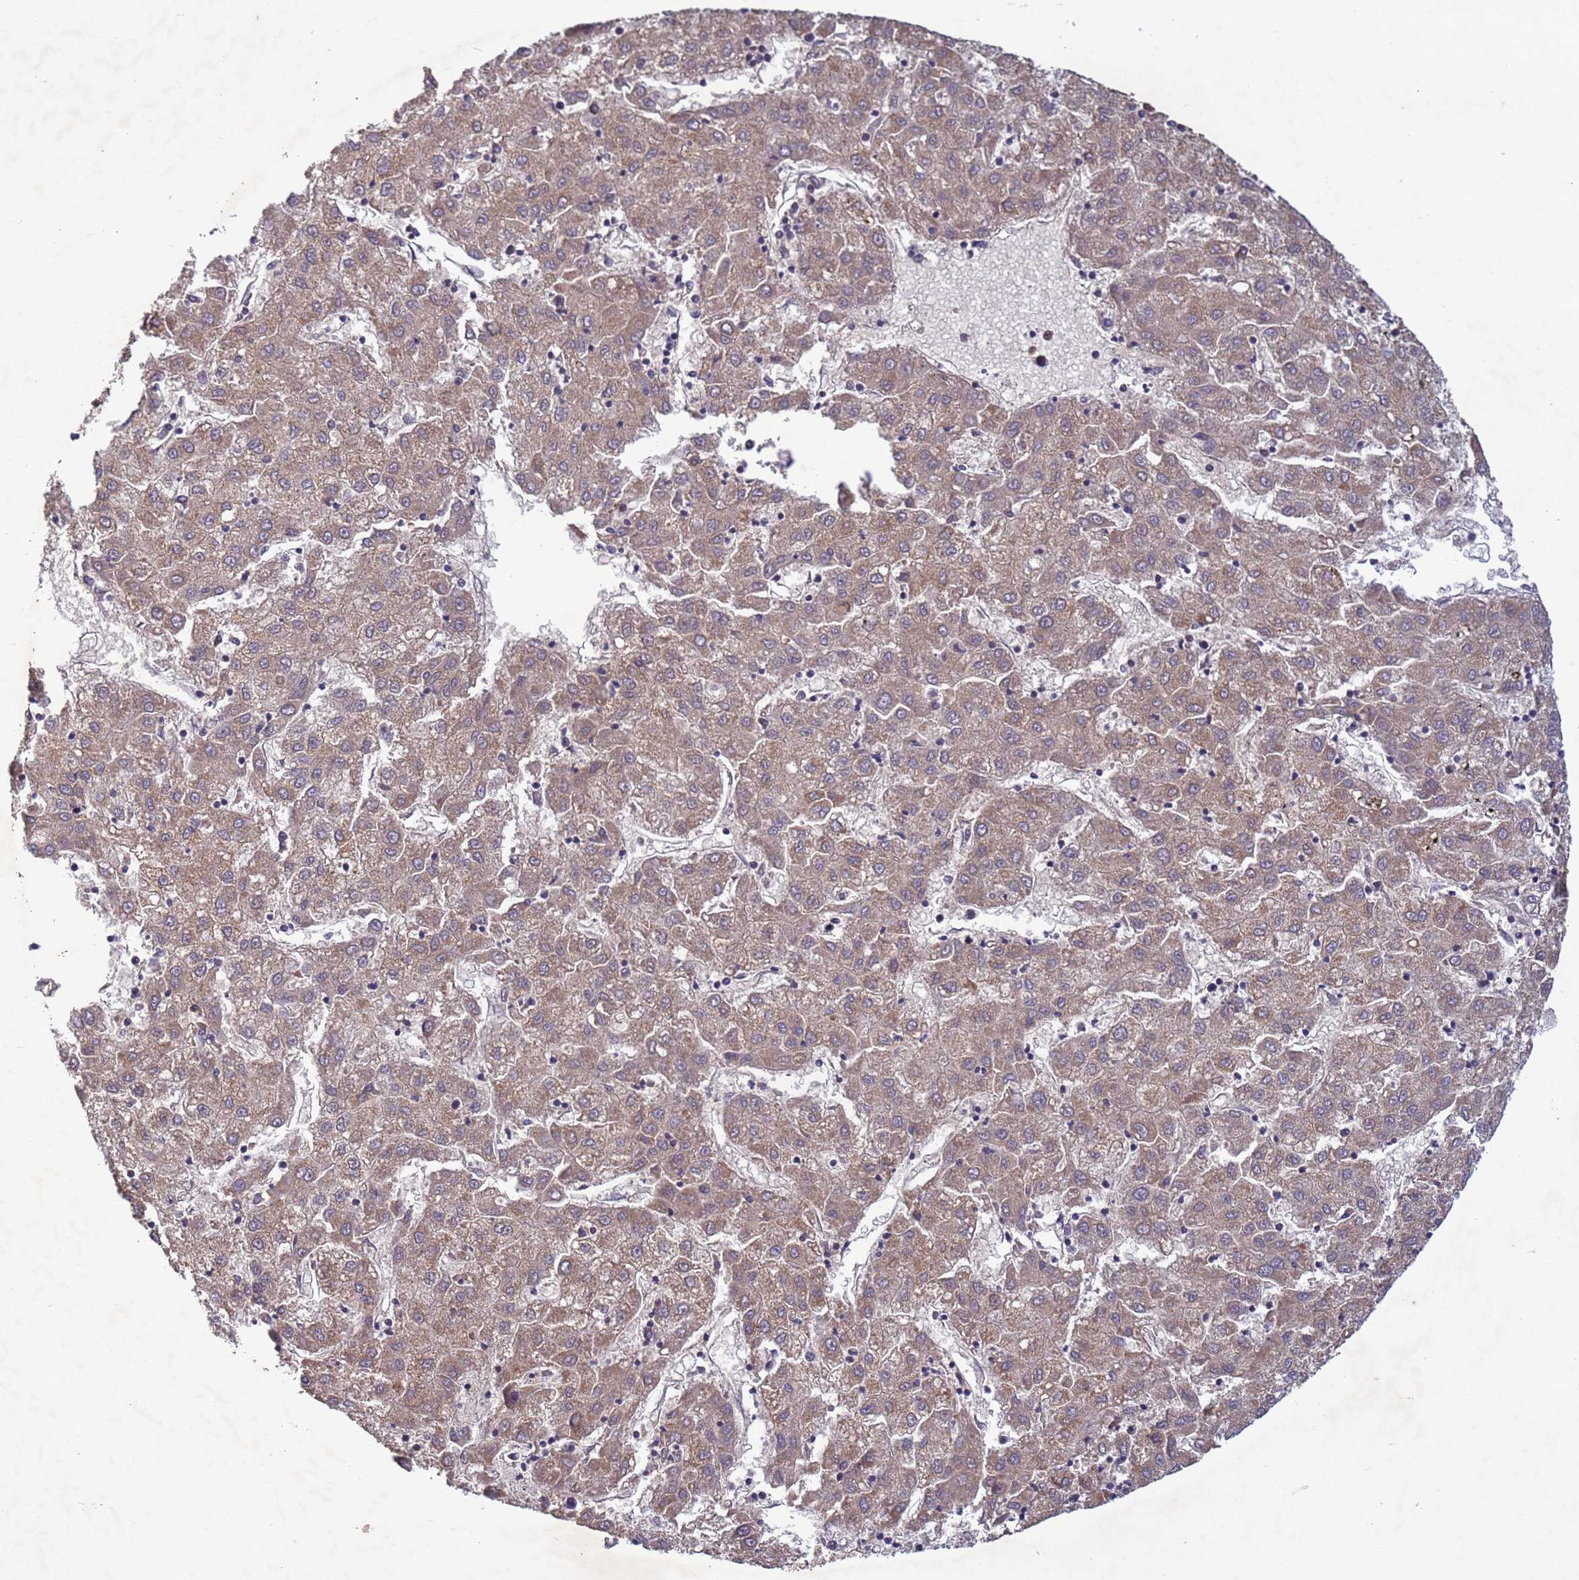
{"staining": {"intensity": "moderate", "quantity": "25%-75%", "location": "cytoplasmic/membranous"}, "tissue": "liver cancer", "cell_type": "Tumor cells", "image_type": "cancer", "snomed": [{"axis": "morphology", "description": "Carcinoma, Hepatocellular, NOS"}, {"axis": "topography", "description": "Liver"}], "caption": "Immunohistochemical staining of human liver hepatocellular carcinoma reveals moderate cytoplasmic/membranous protein expression in approximately 25%-75% of tumor cells. (DAB IHC, brown staining for protein, blue staining for nuclei).", "gene": "FASTKD1", "patient": {"sex": "male", "age": 72}}